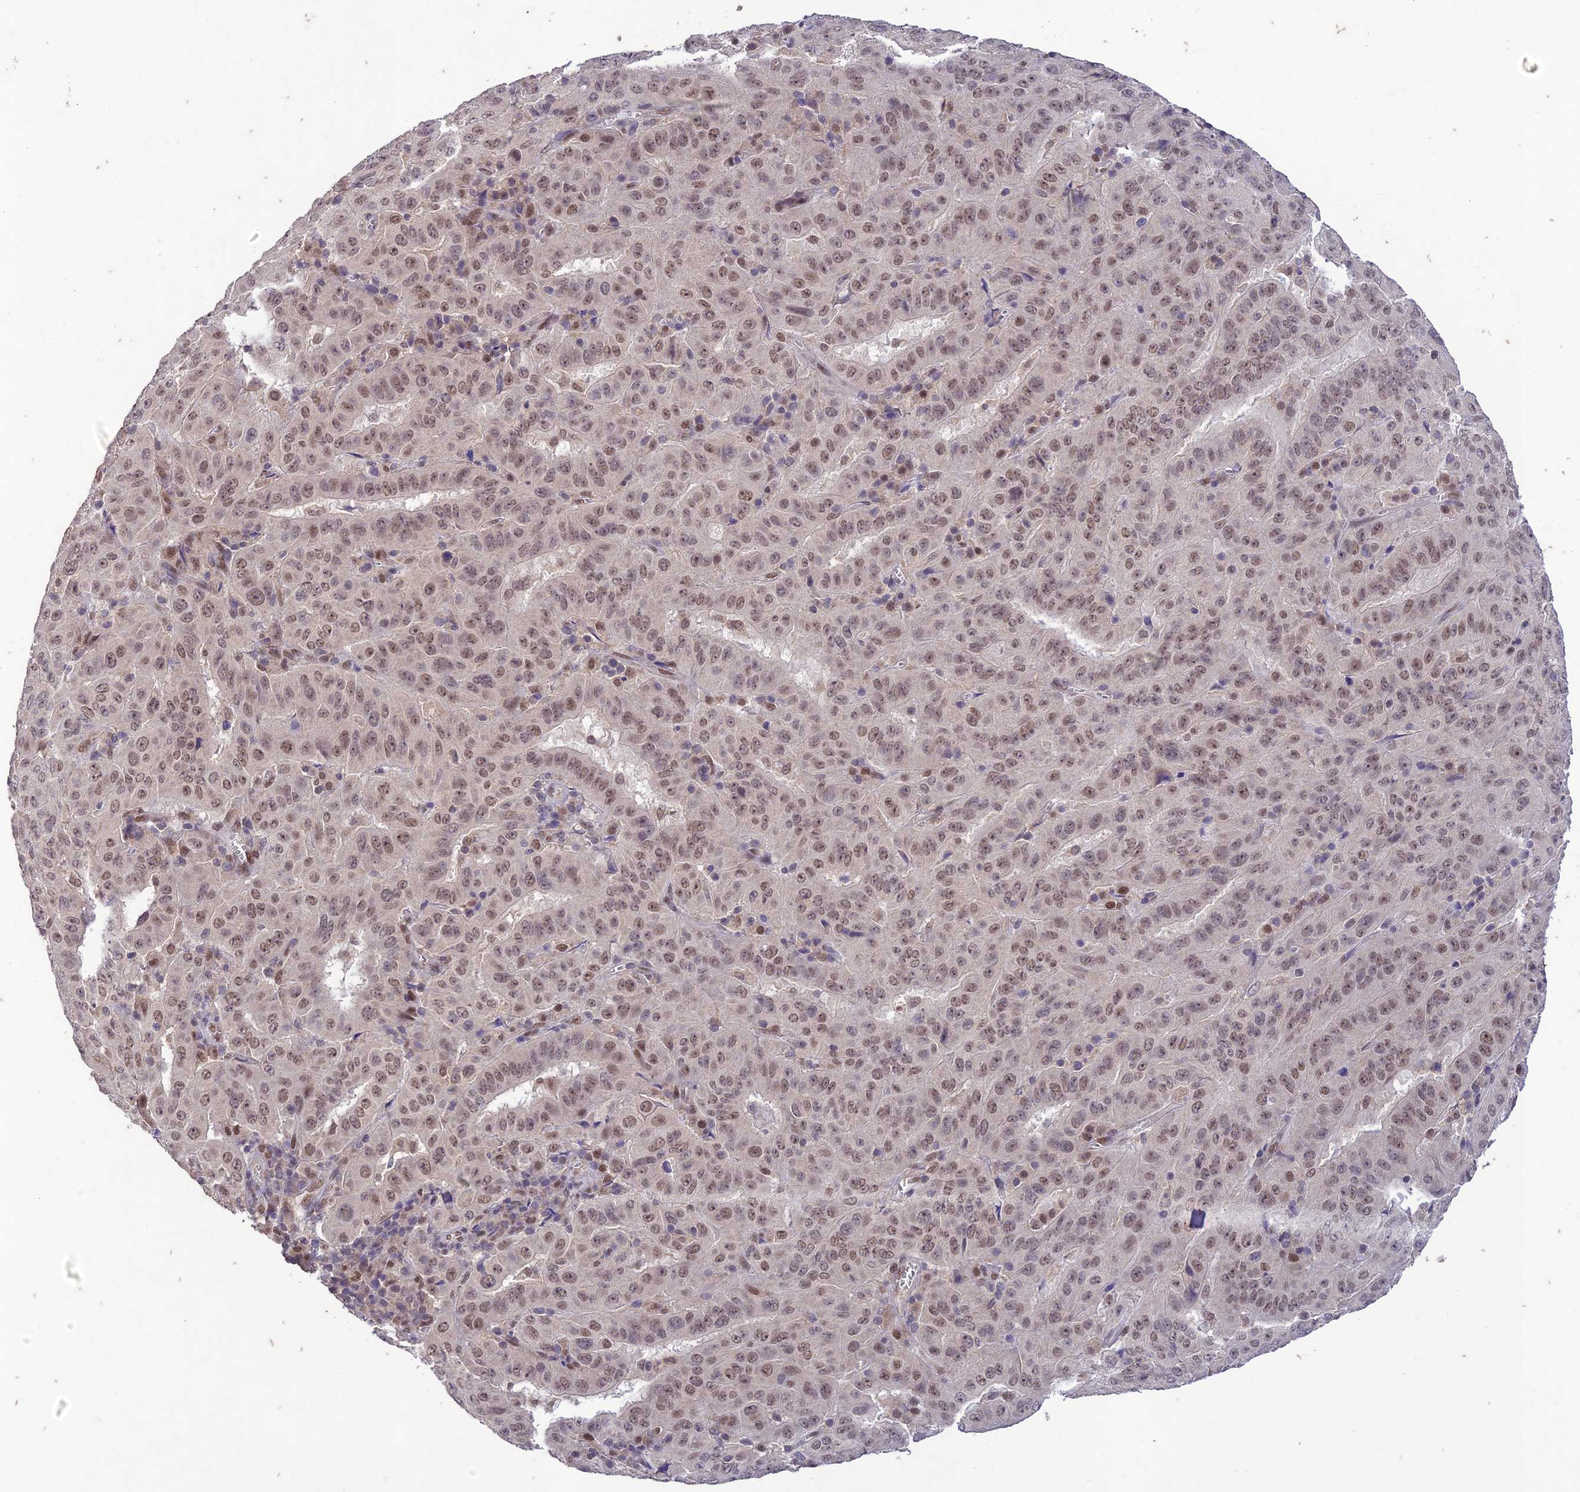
{"staining": {"intensity": "weak", "quantity": ">75%", "location": "nuclear"}, "tissue": "pancreatic cancer", "cell_type": "Tumor cells", "image_type": "cancer", "snomed": [{"axis": "morphology", "description": "Adenocarcinoma, NOS"}, {"axis": "topography", "description": "Pancreas"}], "caption": "High-magnification brightfield microscopy of pancreatic cancer stained with DAB (brown) and counterstained with hematoxylin (blue). tumor cells exhibit weak nuclear positivity is present in about>75% of cells.", "gene": "POP4", "patient": {"sex": "male", "age": 63}}